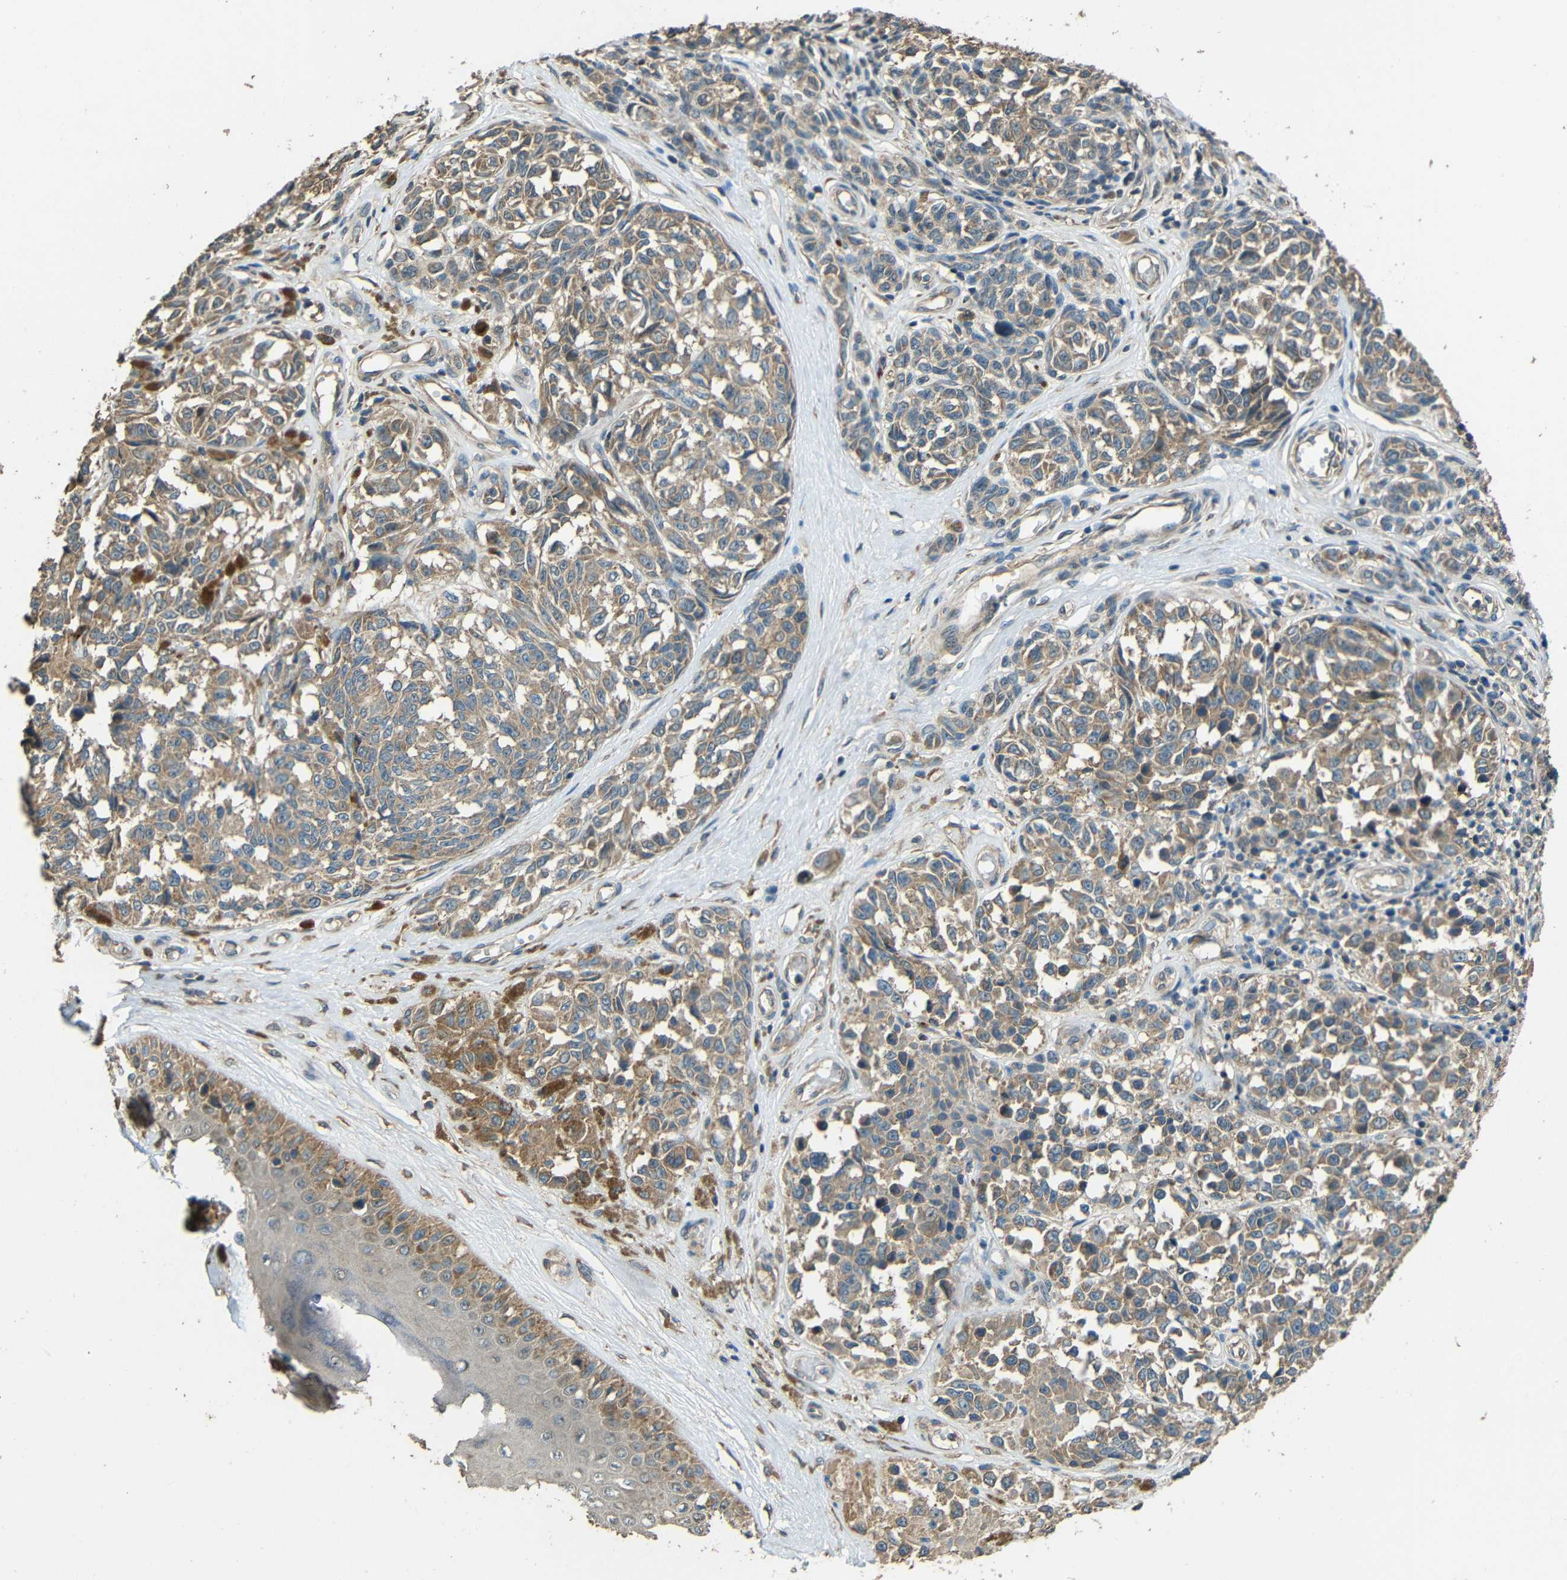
{"staining": {"intensity": "moderate", "quantity": ">75%", "location": "cytoplasmic/membranous"}, "tissue": "melanoma", "cell_type": "Tumor cells", "image_type": "cancer", "snomed": [{"axis": "morphology", "description": "Malignant melanoma, NOS"}, {"axis": "topography", "description": "Skin"}], "caption": "A histopathology image showing moderate cytoplasmic/membranous expression in approximately >75% of tumor cells in melanoma, as visualized by brown immunohistochemical staining.", "gene": "ACACA", "patient": {"sex": "female", "age": 64}}